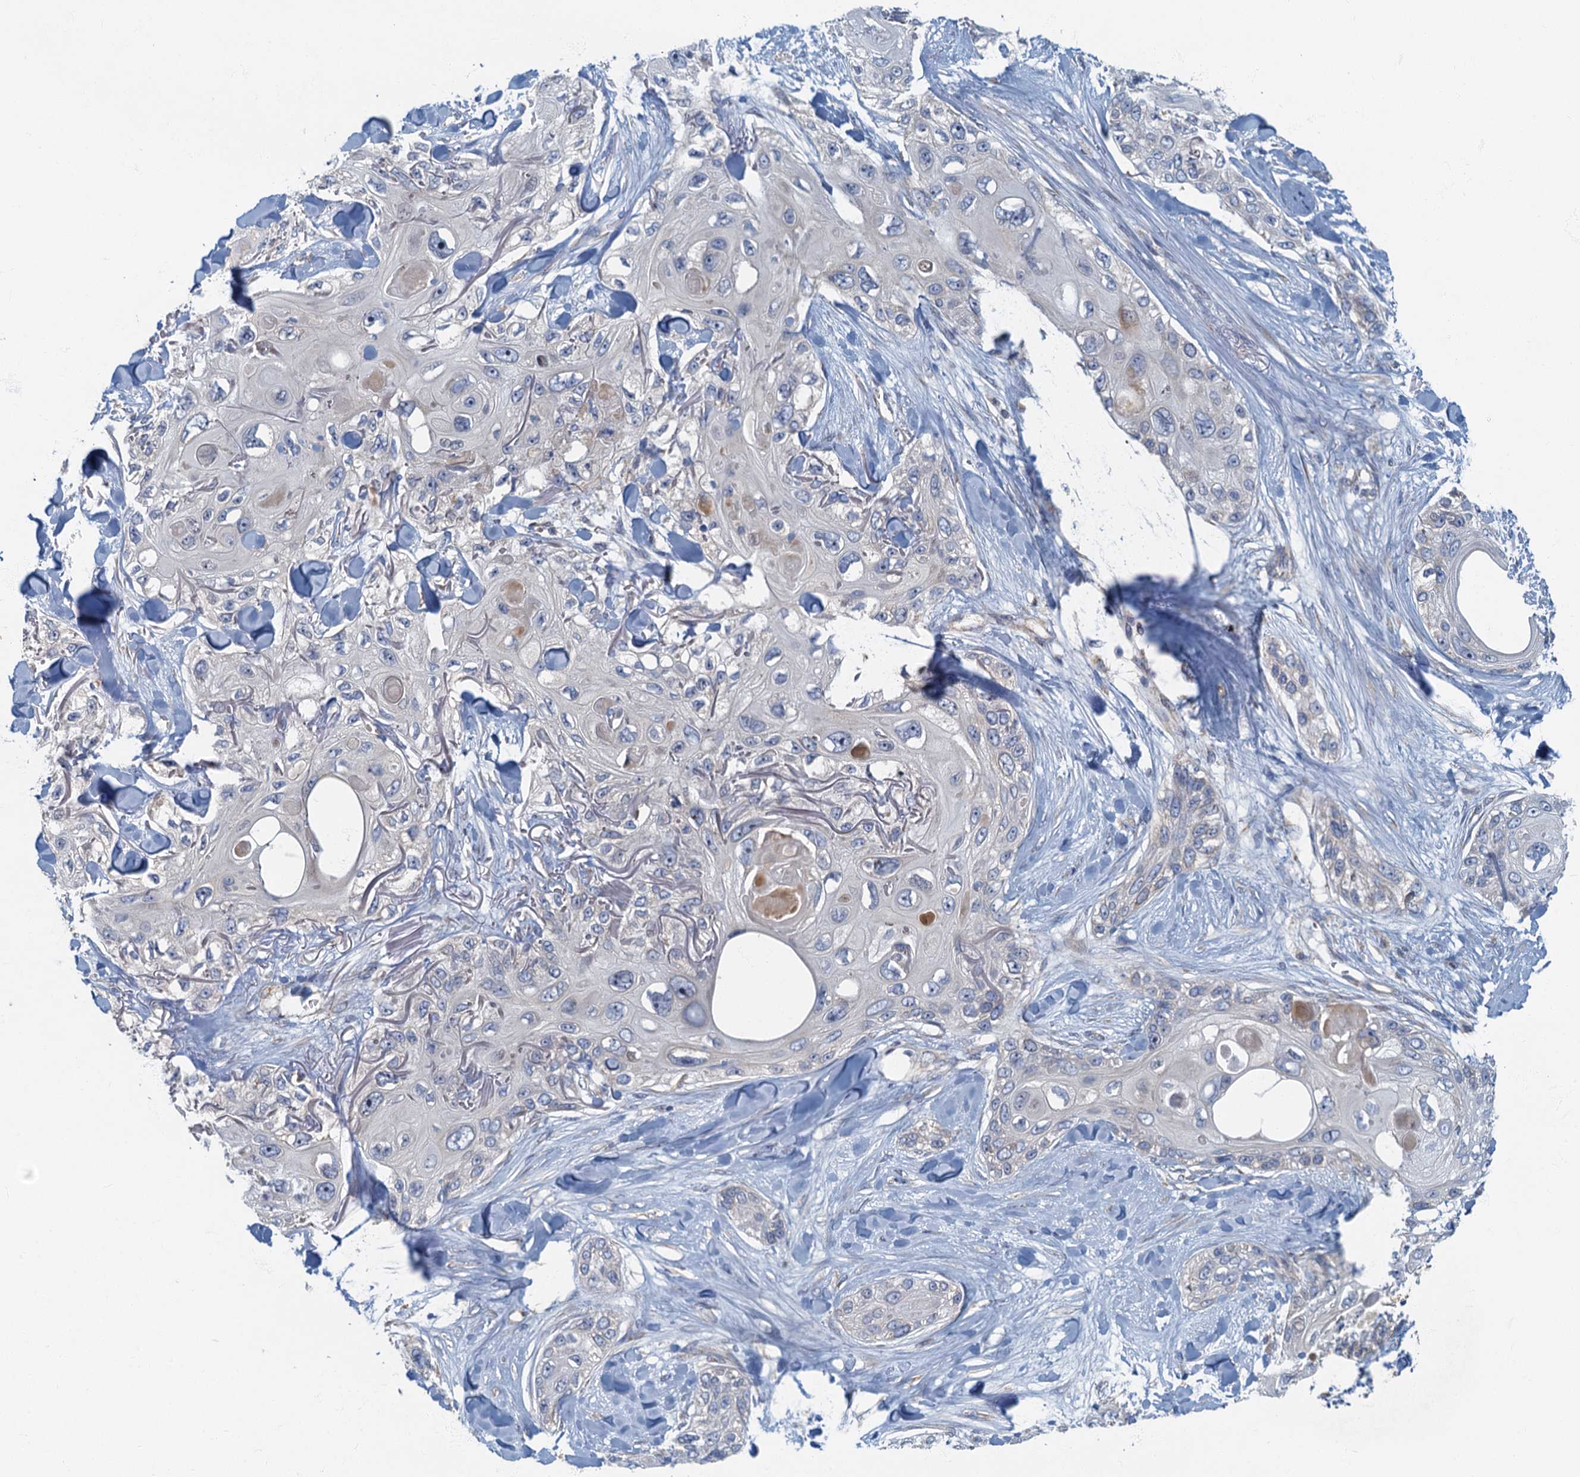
{"staining": {"intensity": "negative", "quantity": "none", "location": "none"}, "tissue": "skin cancer", "cell_type": "Tumor cells", "image_type": "cancer", "snomed": [{"axis": "morphology", "description": "Normal tissue, NOS"}, {"axis": "morphology", "description": "Squamous cell carcinoma, NOS"}, {"axis": "topography", "description": "Skin"}], "caption": "Immunohistochemistry (IHC) histopathology image of neoplastic tissue: skin cancer (squamous cell carcinoma) stained with DAB (3,3'-diaminobenzidine) reveals no significant protein staining in tumor cells.", "gene": "SPDYC", "patient": {"sex": "male", "age": 72}}